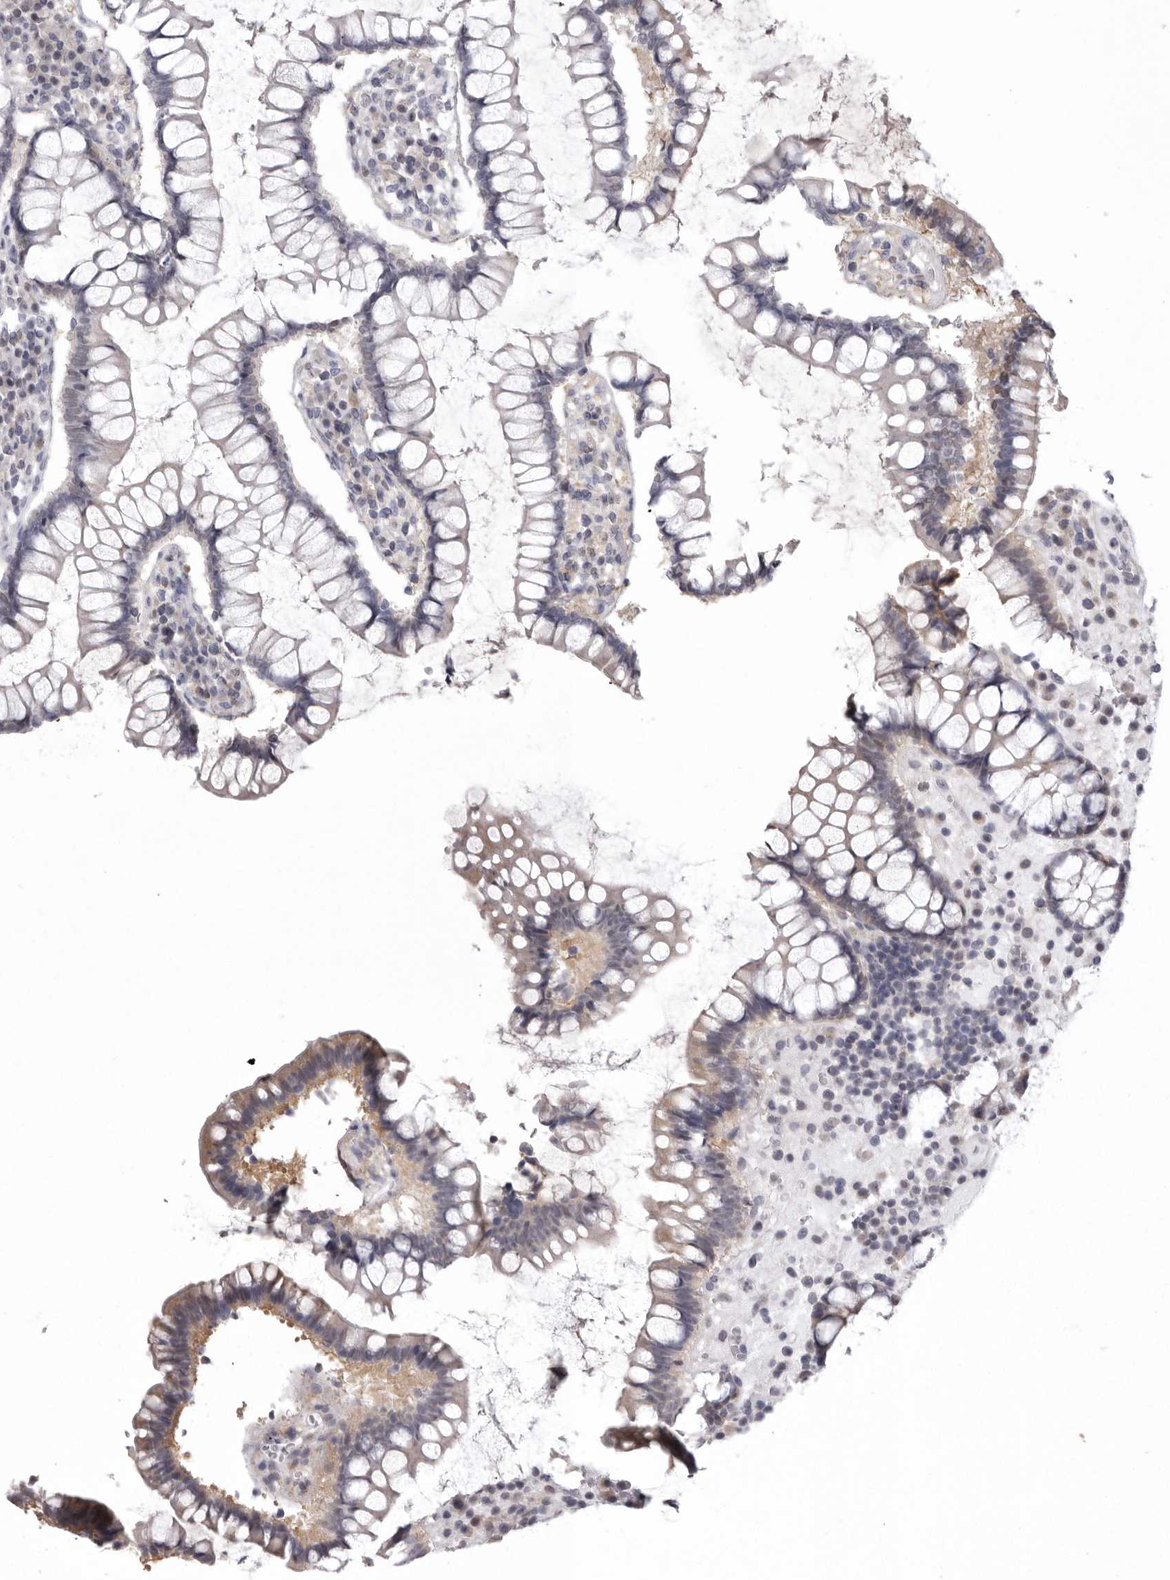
{"staining": {"intensity": "negative", "quantity": "none", "location": "none"}, "tissue": "colon", "cell_type": "Endothelial cells", "image_type": "normal", "snomed": [{"axis": "morphology", "description": "Normal tissue, NOS"}, {"axis": "topography", "description": "Colon"}], "caption": "There is no significant positivity in endothelial cells of colon. The staining was performed using DAB (3,3'-diaminobenzidine) to visualize the protein expression in brown, while the nuclei were stained in blue with hematoxylin (Magnification: 20x).", "gene": "MDH1", "patient": {"sex": "female", "age": 79}}